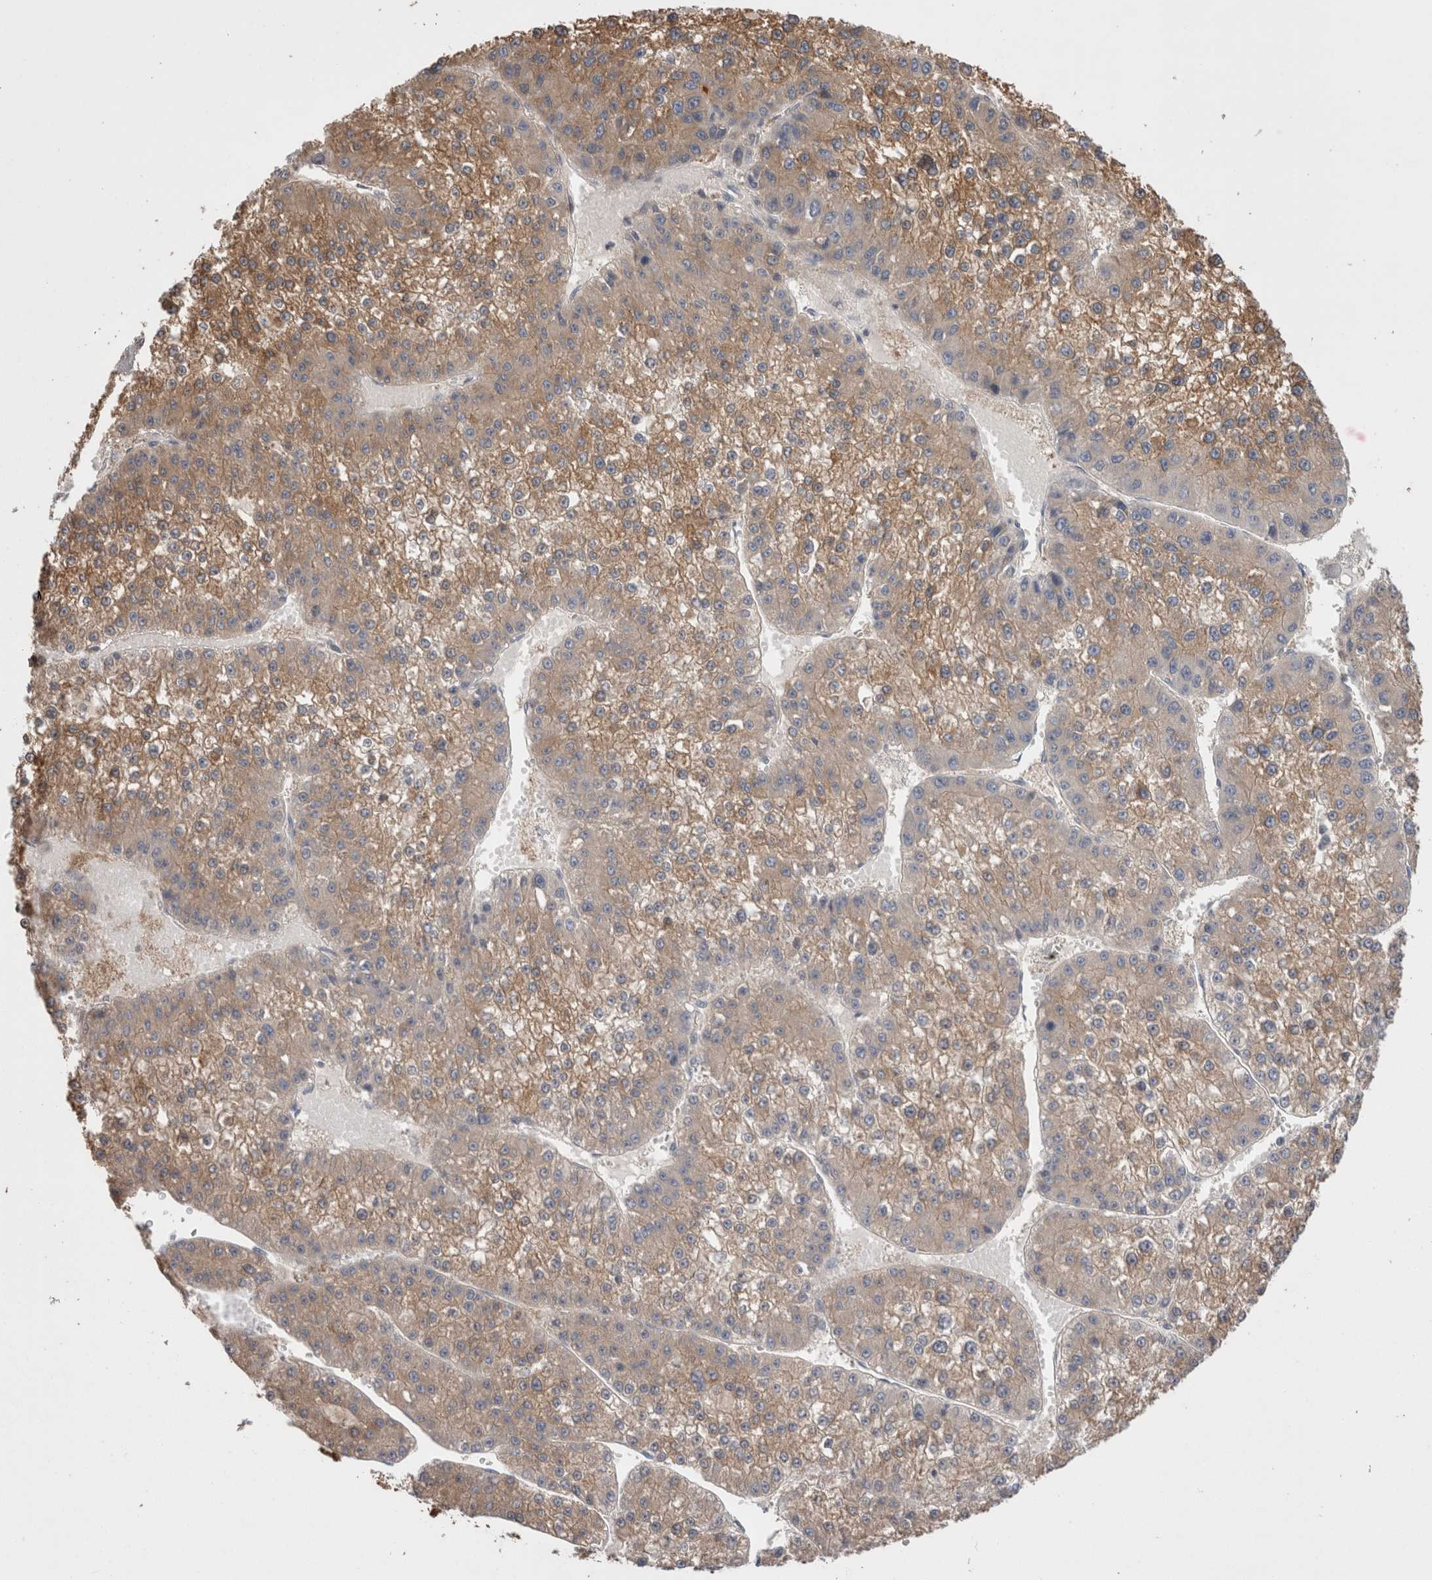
{"staining": {"intensity": "moderate", "quantity": ">75%", "location": "cytoplasmic/membranous"}, "tissue": "liver cancer", "cell_type": "Tumor cells", "image_type": "cancer", "snomed": [{"axis": "morphology", "description": "Carcinoma, Hepatocellular, NOS"}, {"axis": "topography", "description": "Liver"}], "caption": "IHC (DAB) staining of liver hepatocellular carcinoma reveals moderate cytoplasmic/membranous protein positivity in approximately >75% of tumor cells.", "gene": "OTOR", "patient": {"sex": "female", "age": 73}}